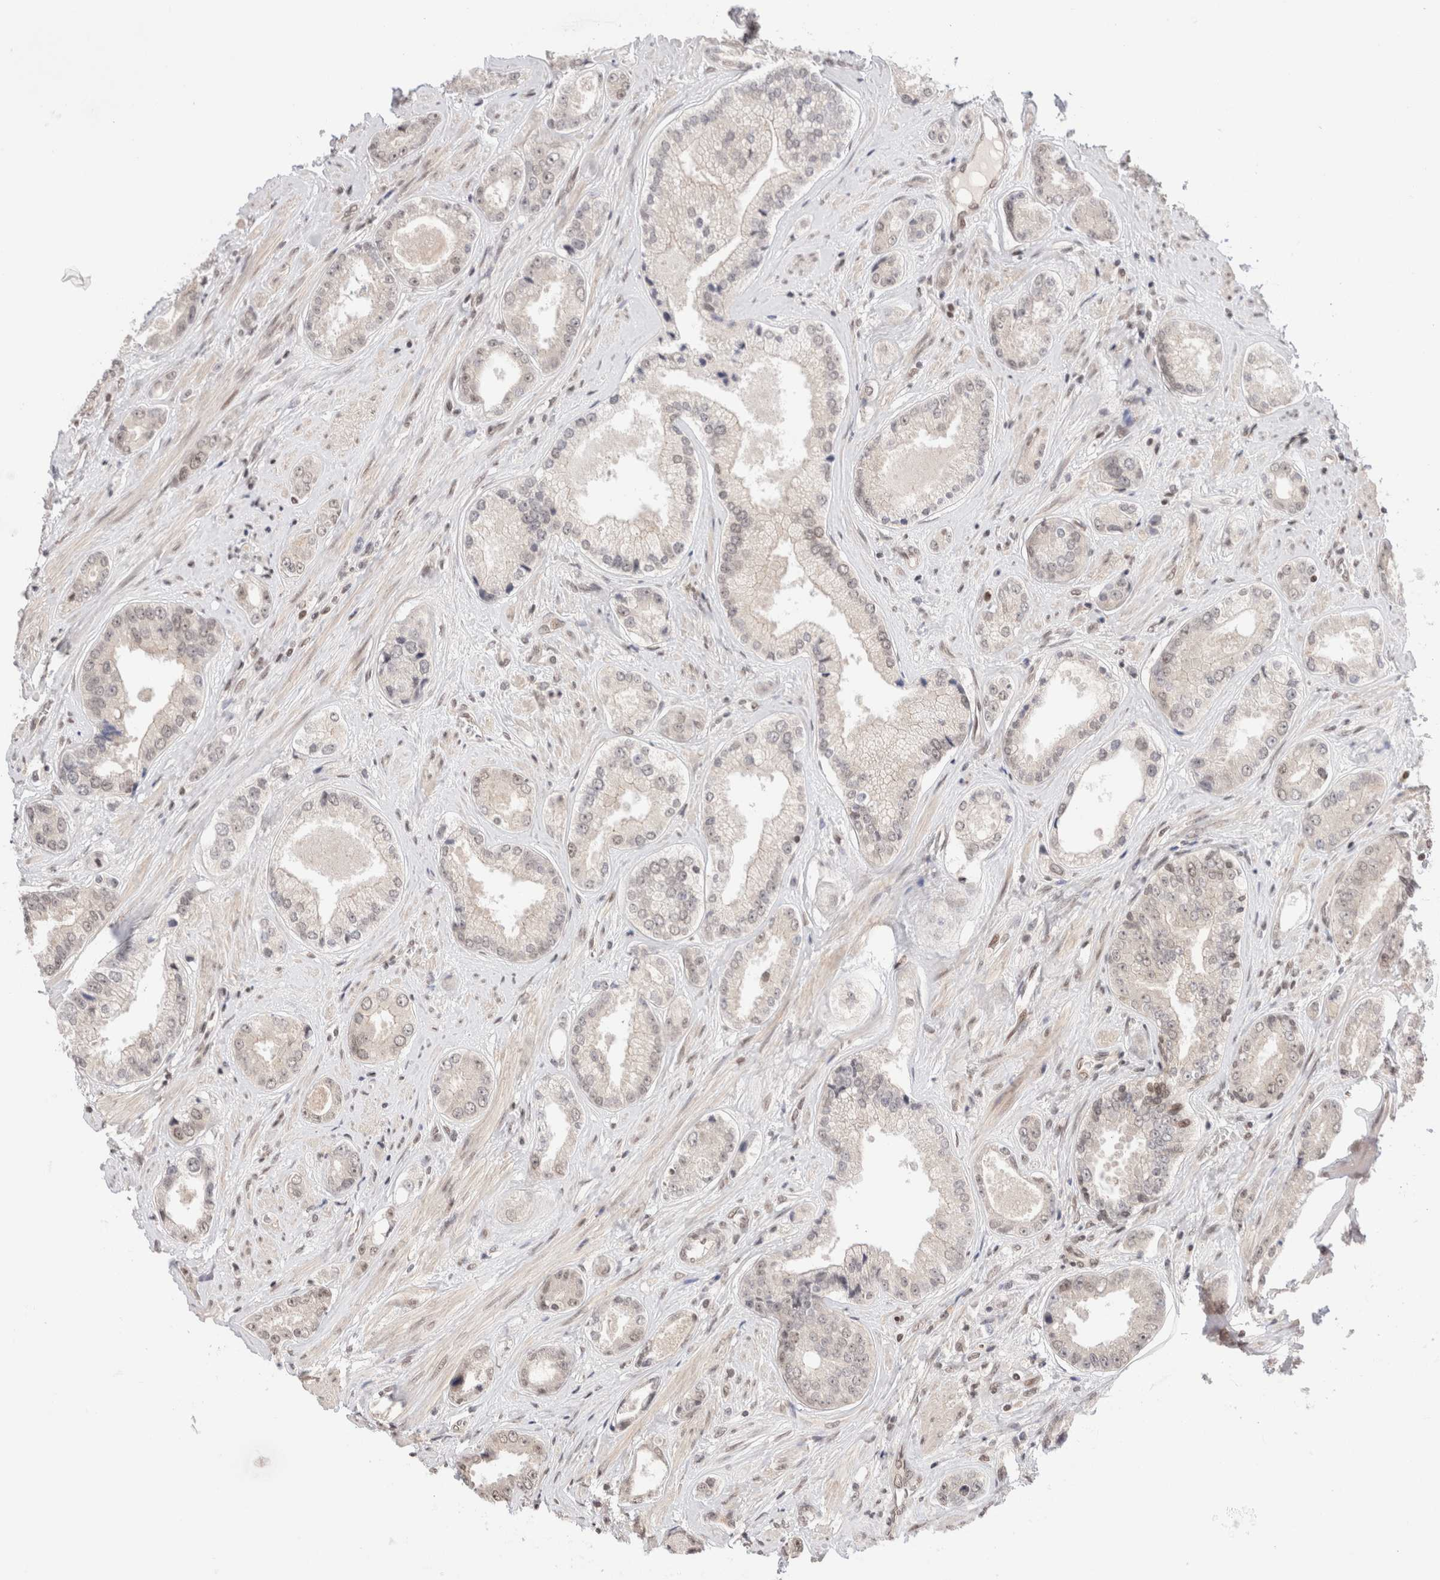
{"staining": {"intensity": "weak", "quantity": "<25%", "location": "nuclear"}, "tissue": "prostate cancer", "cell_type": "Tumor cells", "image_type": "cancer", "snomed": [{"axis": "morphology", "description": "Adenocarcinoma, High grade"}, {"axis": "topography", "description": "Prostate"}], "caption": "IHC photomicrograph of prostate cancer stained for a protein (brown), which exhibits no positivity in tumor cells.", "gene": "GATAD2A", "patient": {"sex": "male", "age": 61}}